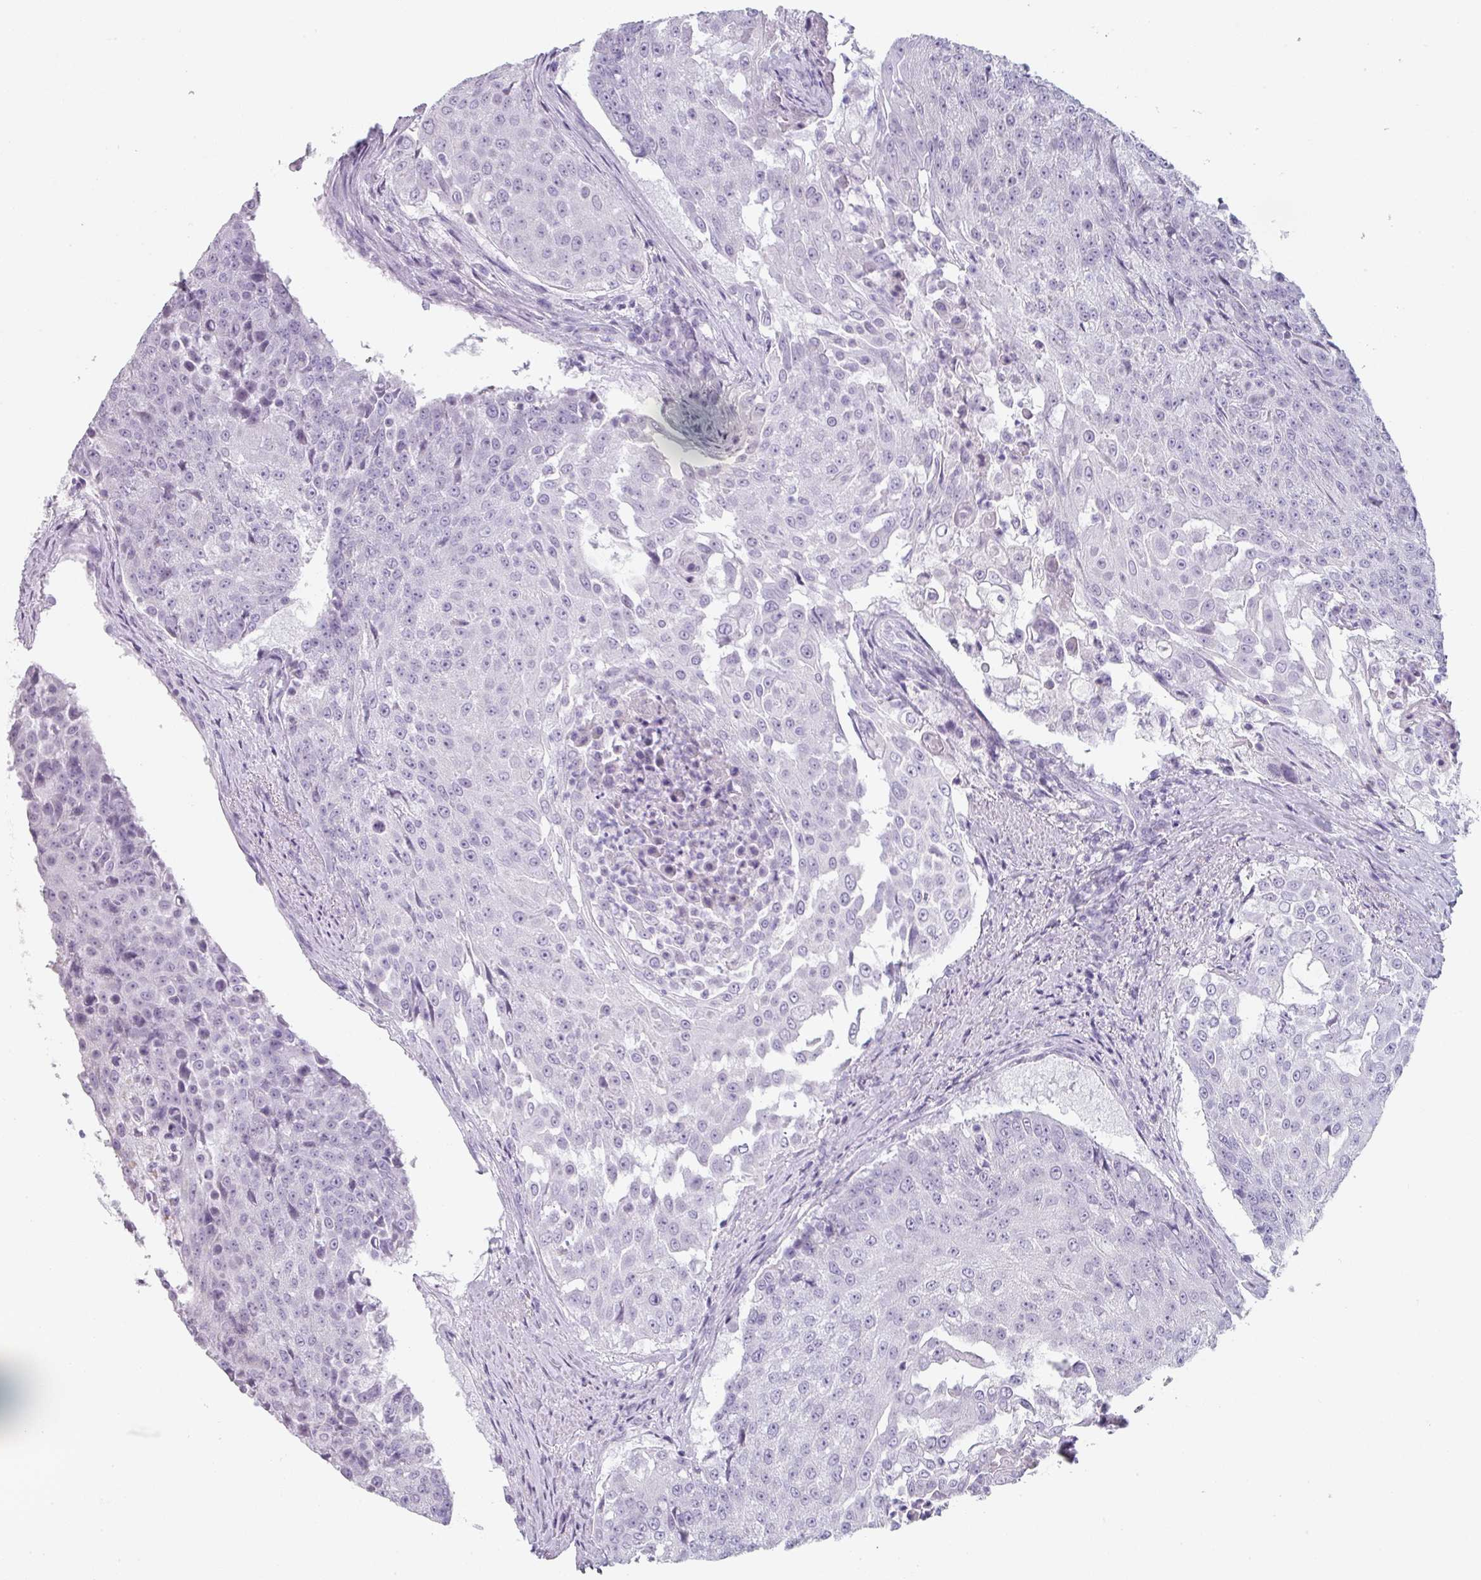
{"staining": {"intensity": "negative", "quantity": "none", "location": "none"}, "tissue": "urothelial cancer", "cell_type": "Tumor cells", "image_type": "cancer", "snomed": [{"axis": "morphology", "description": "Urothelial carcinoma, High grade"}, {"axis": "topography", "description": "Urinary bladder"}], "caption": "Tumor cells are negative for brown protein staining in urothelial cancer.", "gene": "SFTPA1", "patient": {"sex": "female", "age": 63}}